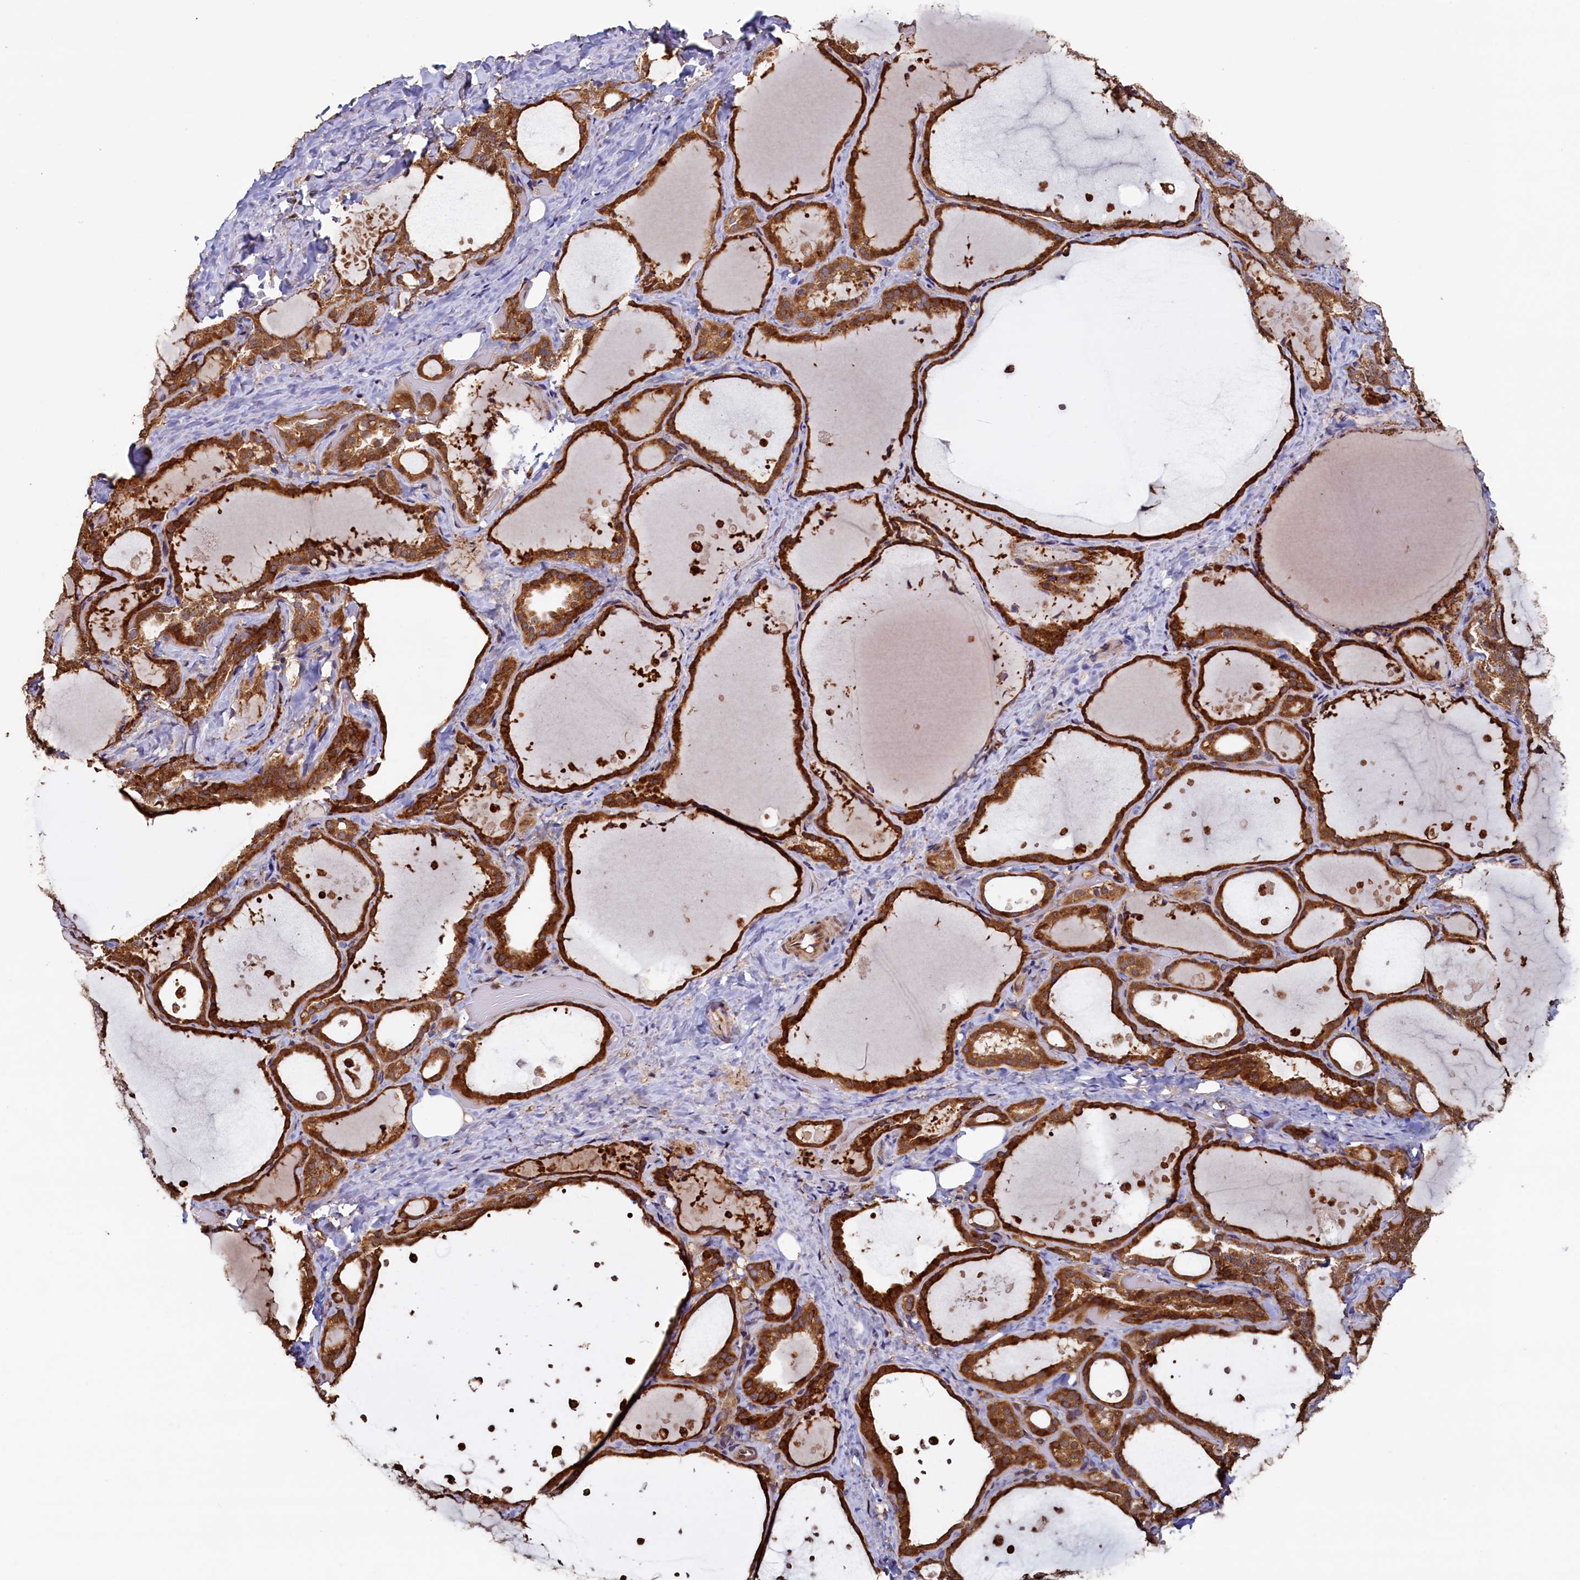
{"staining": {"intensity": "strong", "quantity": ">75%", "location": "cytoplasmic/membranous"}, "tissue": "thyroid gland", "cell_type": "Glandular cells", "image_type": "normal", "snomed": [{"axis": "morphology", "description": "Normal tissue, NOS"}, {"axis": "topography", "description": "Thyroid gland"}], "caption": "Protein staining of unremarkable thyroid gland shows strong cytoplasmic/membranous expression in about >75% of glandular cells. The protein of interest is shown in brown color, while the nuclei are stained blue.", "gene": "ATXN2L", "patient": {"sex": "female", "age": 44}}